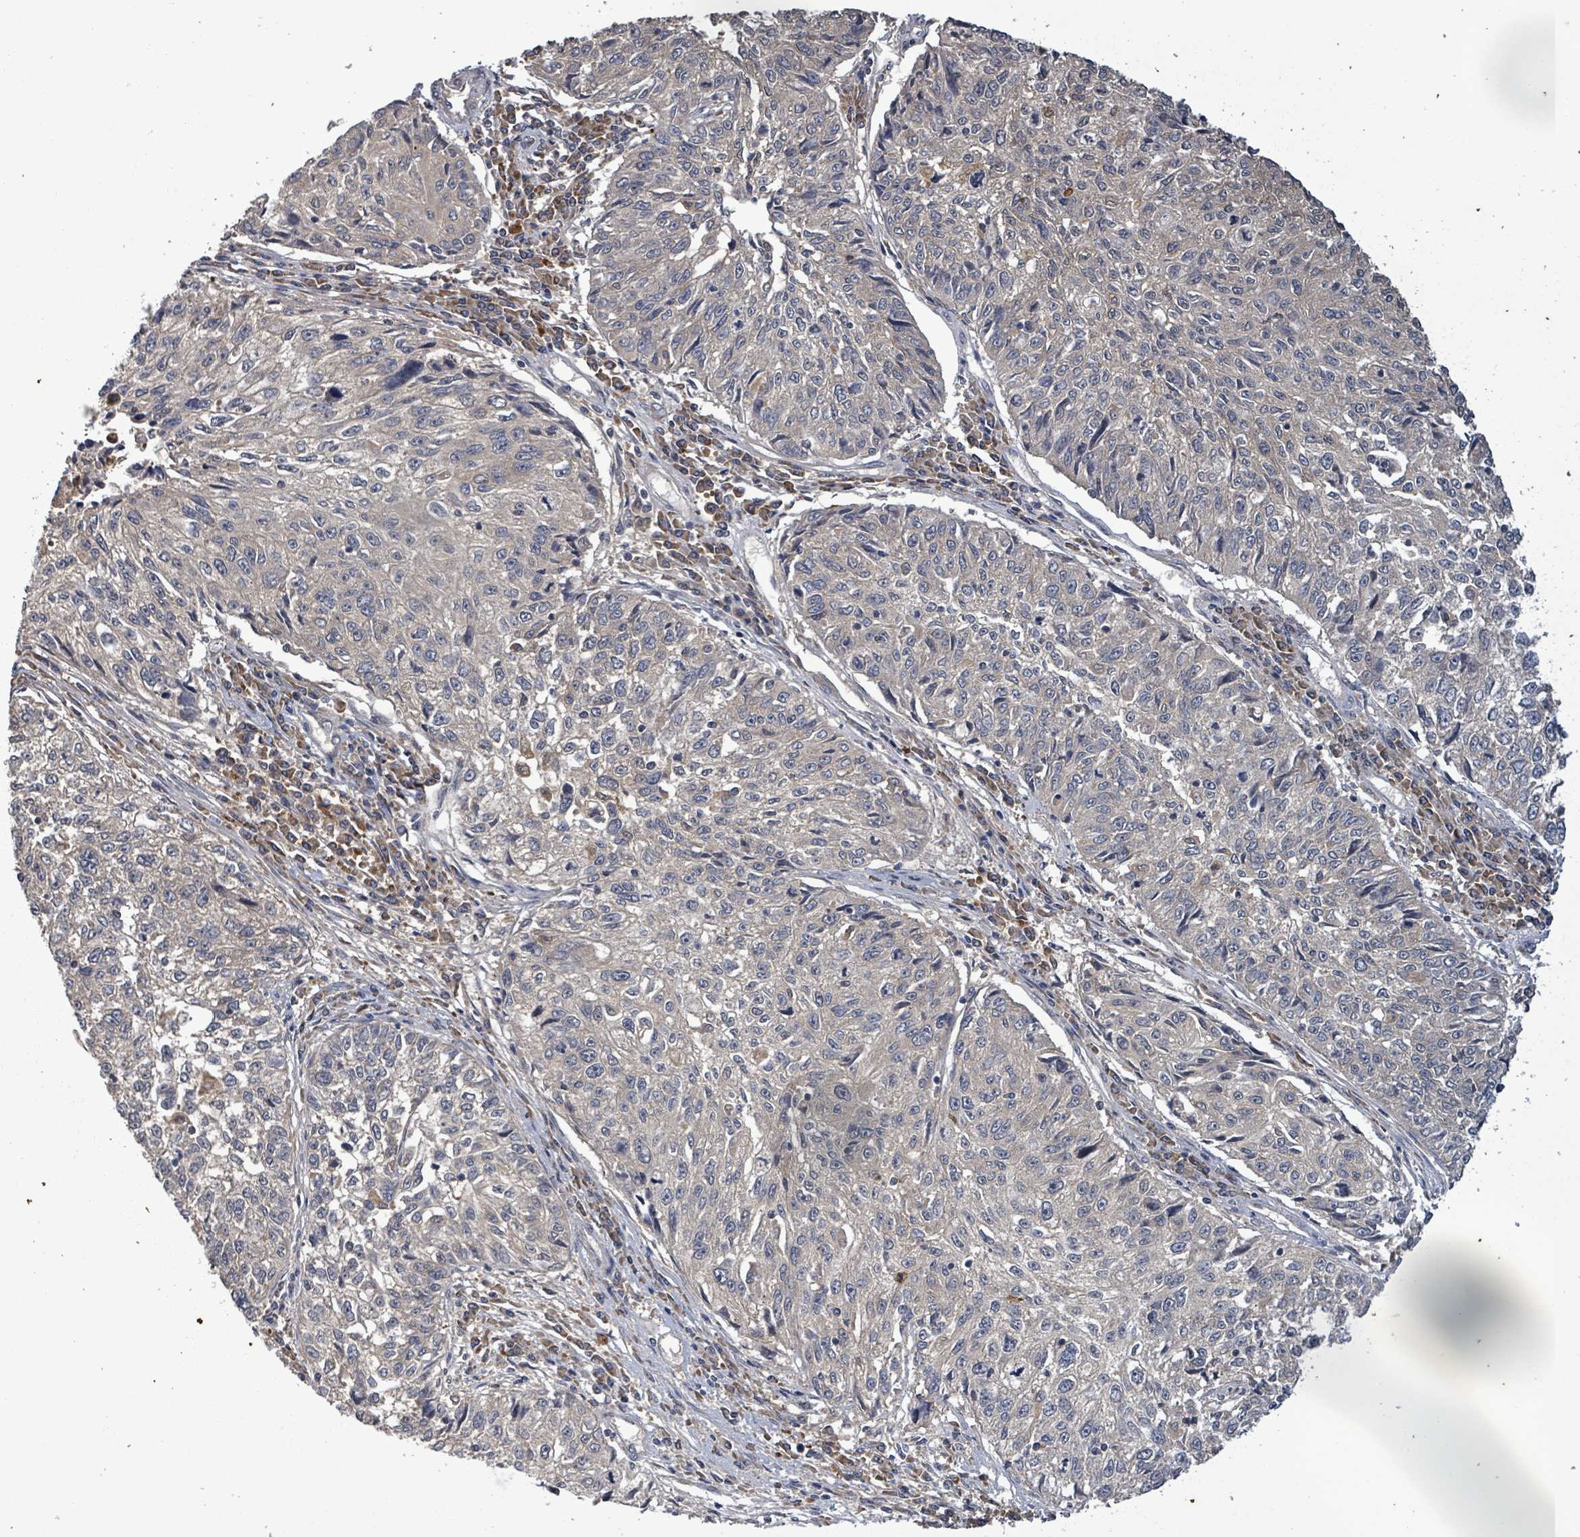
{"staining": {"intensity": "negative", "quantity": "none", "location": "none"}, "tissue": "cervical cancer", "cell_type": "Tumor cells", "image_type": "cancer", "snomed": [{"axis": "morphology", "description": "Squamous cell carcinoma, NOS"}, {"axis": "topography", "description": "Cervix"}], "caption": "This micrograph is of cervical squamous cell carcinoma stained with immunohistochemistry (IHC) to label a protein in brown with the nuclei are counter-stained blue. There is no staining in tumor cells.", "gene": "SERPINE3", "patient": {"sex": "female", "age": 57}}